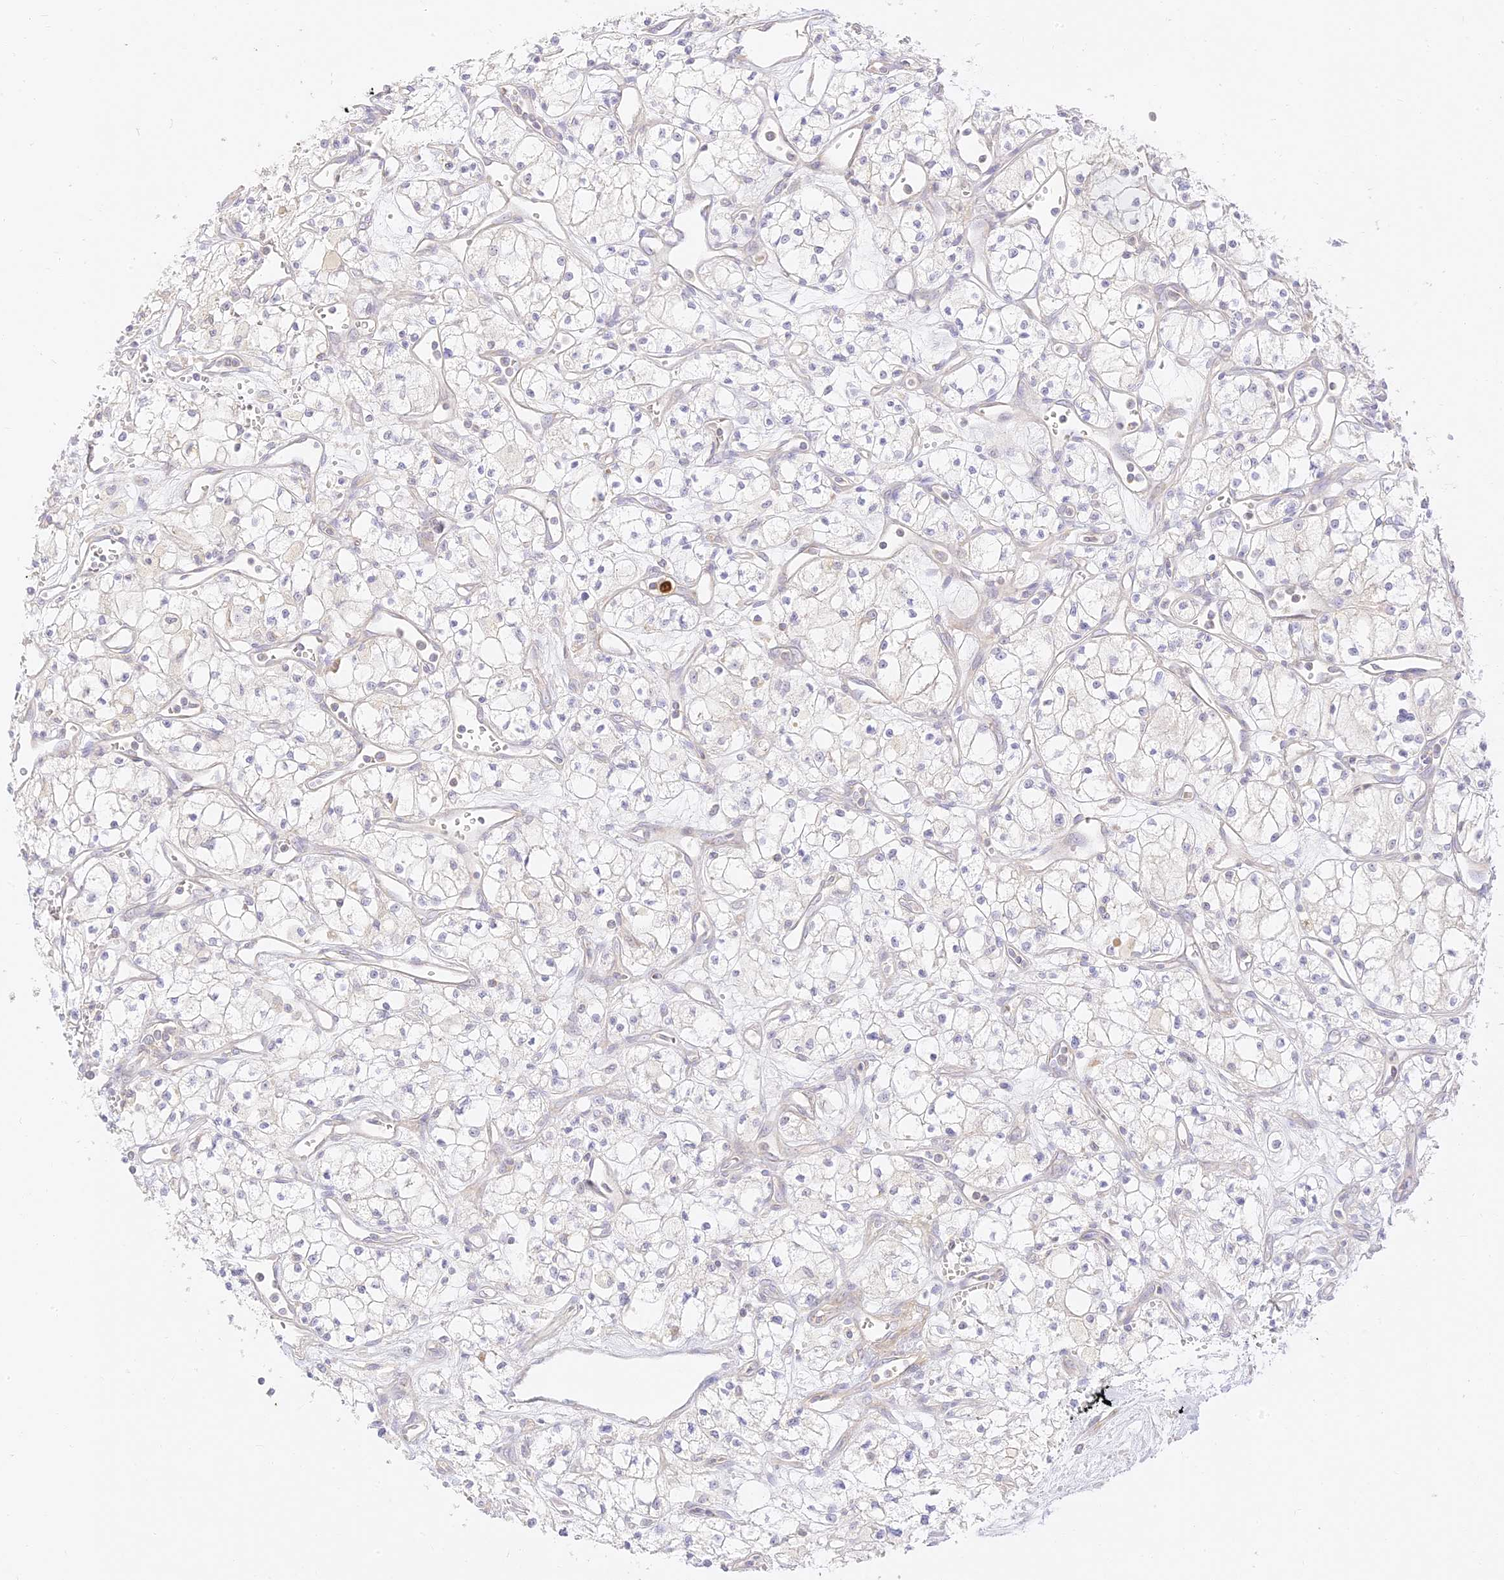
{"staining": {"intensity": "negative", "quantity": "none", "location": "none"}, "tissue": "renal cancer", "cell_type": "Tumor cells", "image_type": "cancer", "snomed": [{"axis": "morphology", "description": "Adenocarcinoma, NOS"}, {"axis": "topography", "description": "Kidney"}], "caption": "DAB (3,3'-diaminobenzidine) immunohistochemical staining of renal cancer shows no significant staining in tumor cells.", "gene": "LRRC15", "patient": {"sex": "male", "age": 59}}